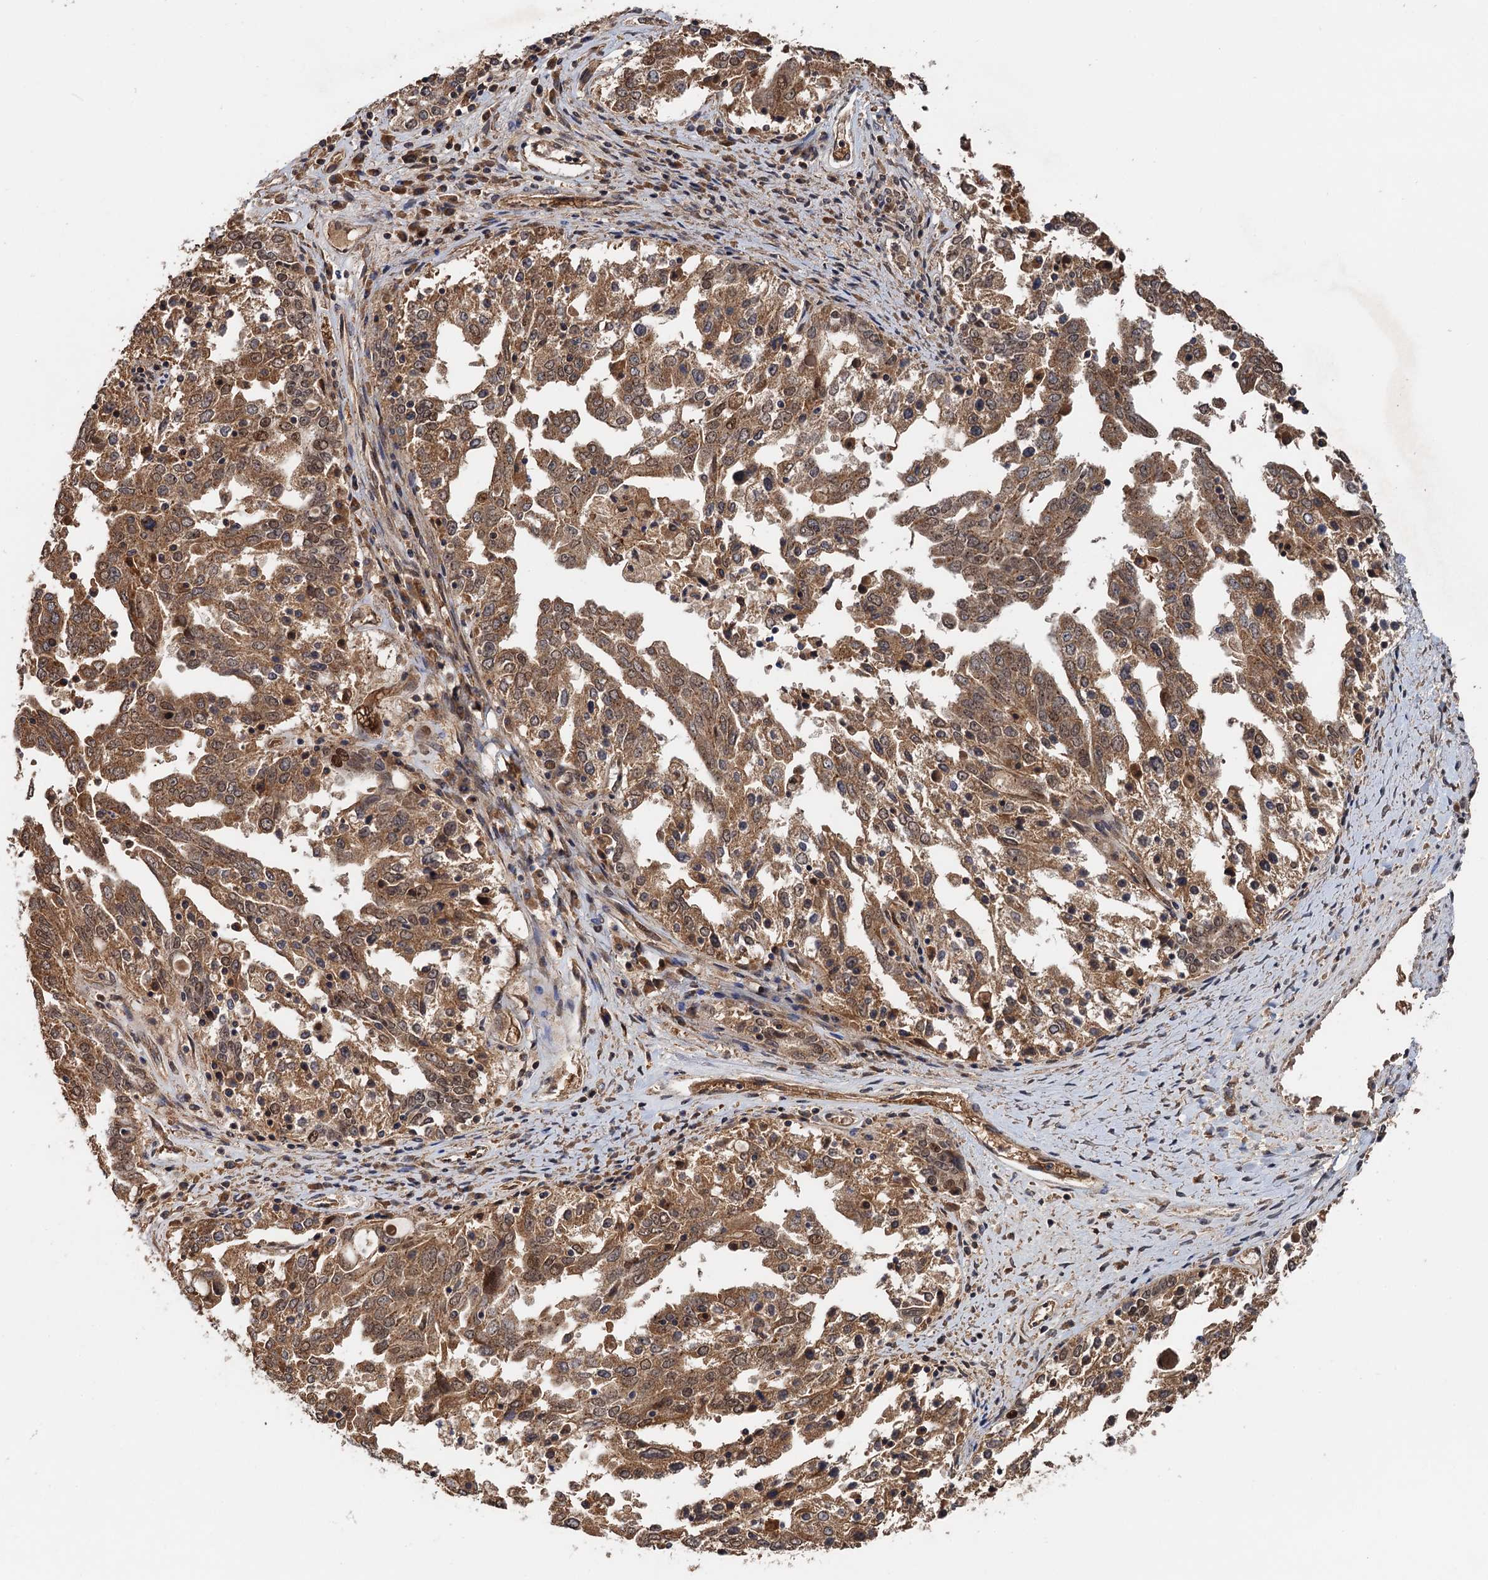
{"staining": {"intensity": "moderate", "quantity": ">75%", "location": "cytoplasmic/membranous"}, "tissue": "ovarian cancer", "cell_type": "Tumor cells", "image_type": "cancer", "snomed": [{"axis": "morphology", "description": "Carcinoma, endometroid"}, {"axis": "topography", "description": "Ovary"}], "caption": "Ovarian endometroid carcinoma tissue shows moderate cytoplasmic/membranous expression in about >75% of tumor cells, visualized by immunohistochemistry.", "gene": "SNX32", "patient": {"sex": "female", "age": 62}}